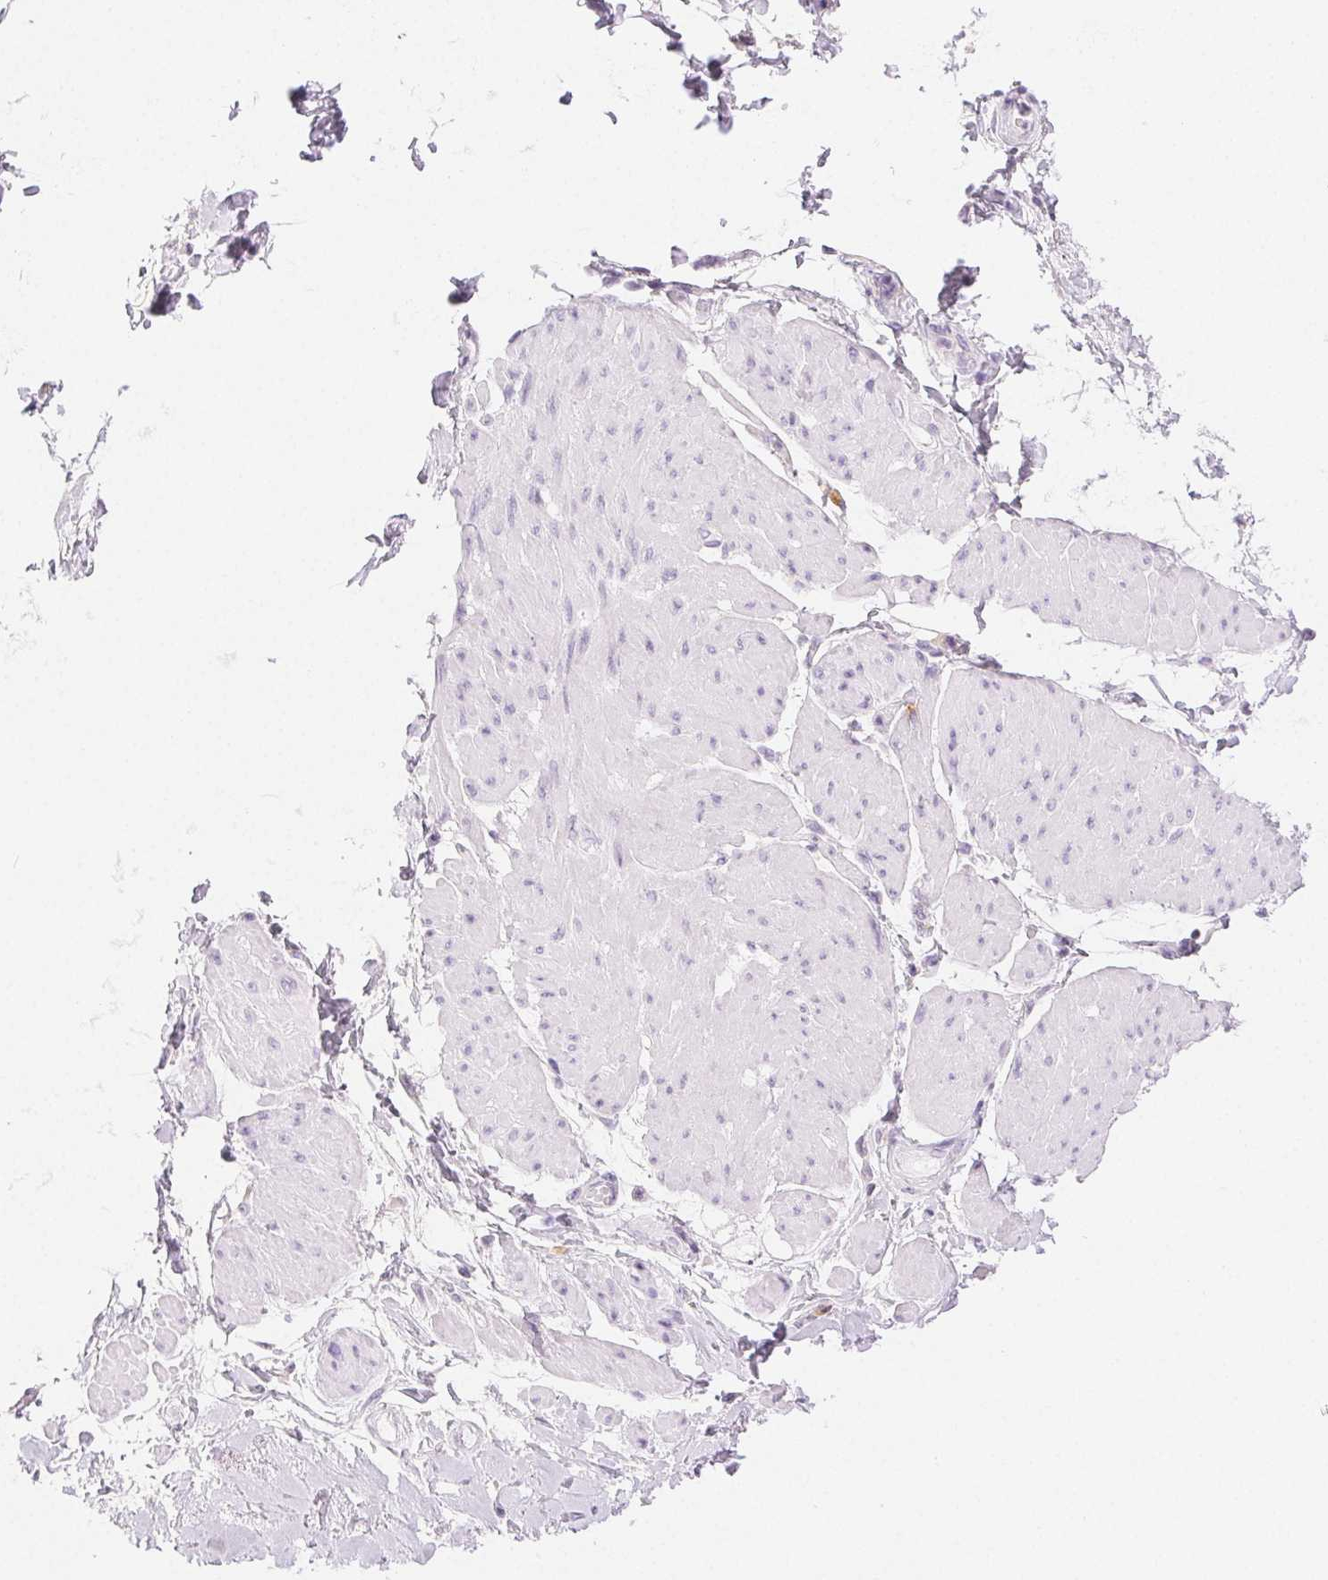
{"staining": {"intensity": "negative", "quantity": "none", "location": "none"}, "tissue": "adipose tissue", "cell_type": "Adipocytes", "image_type": "normal", "snomed": [{"axis": "morphology", "description": "Normal tissue, NOS"}, {"axis": "topography", "description": "Urinary bladder"}, {"axis": "topography", "description": "Peripheral nerve tissue"}], "caption": "DAB (3,3'-diaminobenzidine) immunohistochemical staining of normal adipose tissue shows no significant positivity in adipocytes.", "gene": "SLC5A2", "patient": {"sex": "female", "age": 60}}